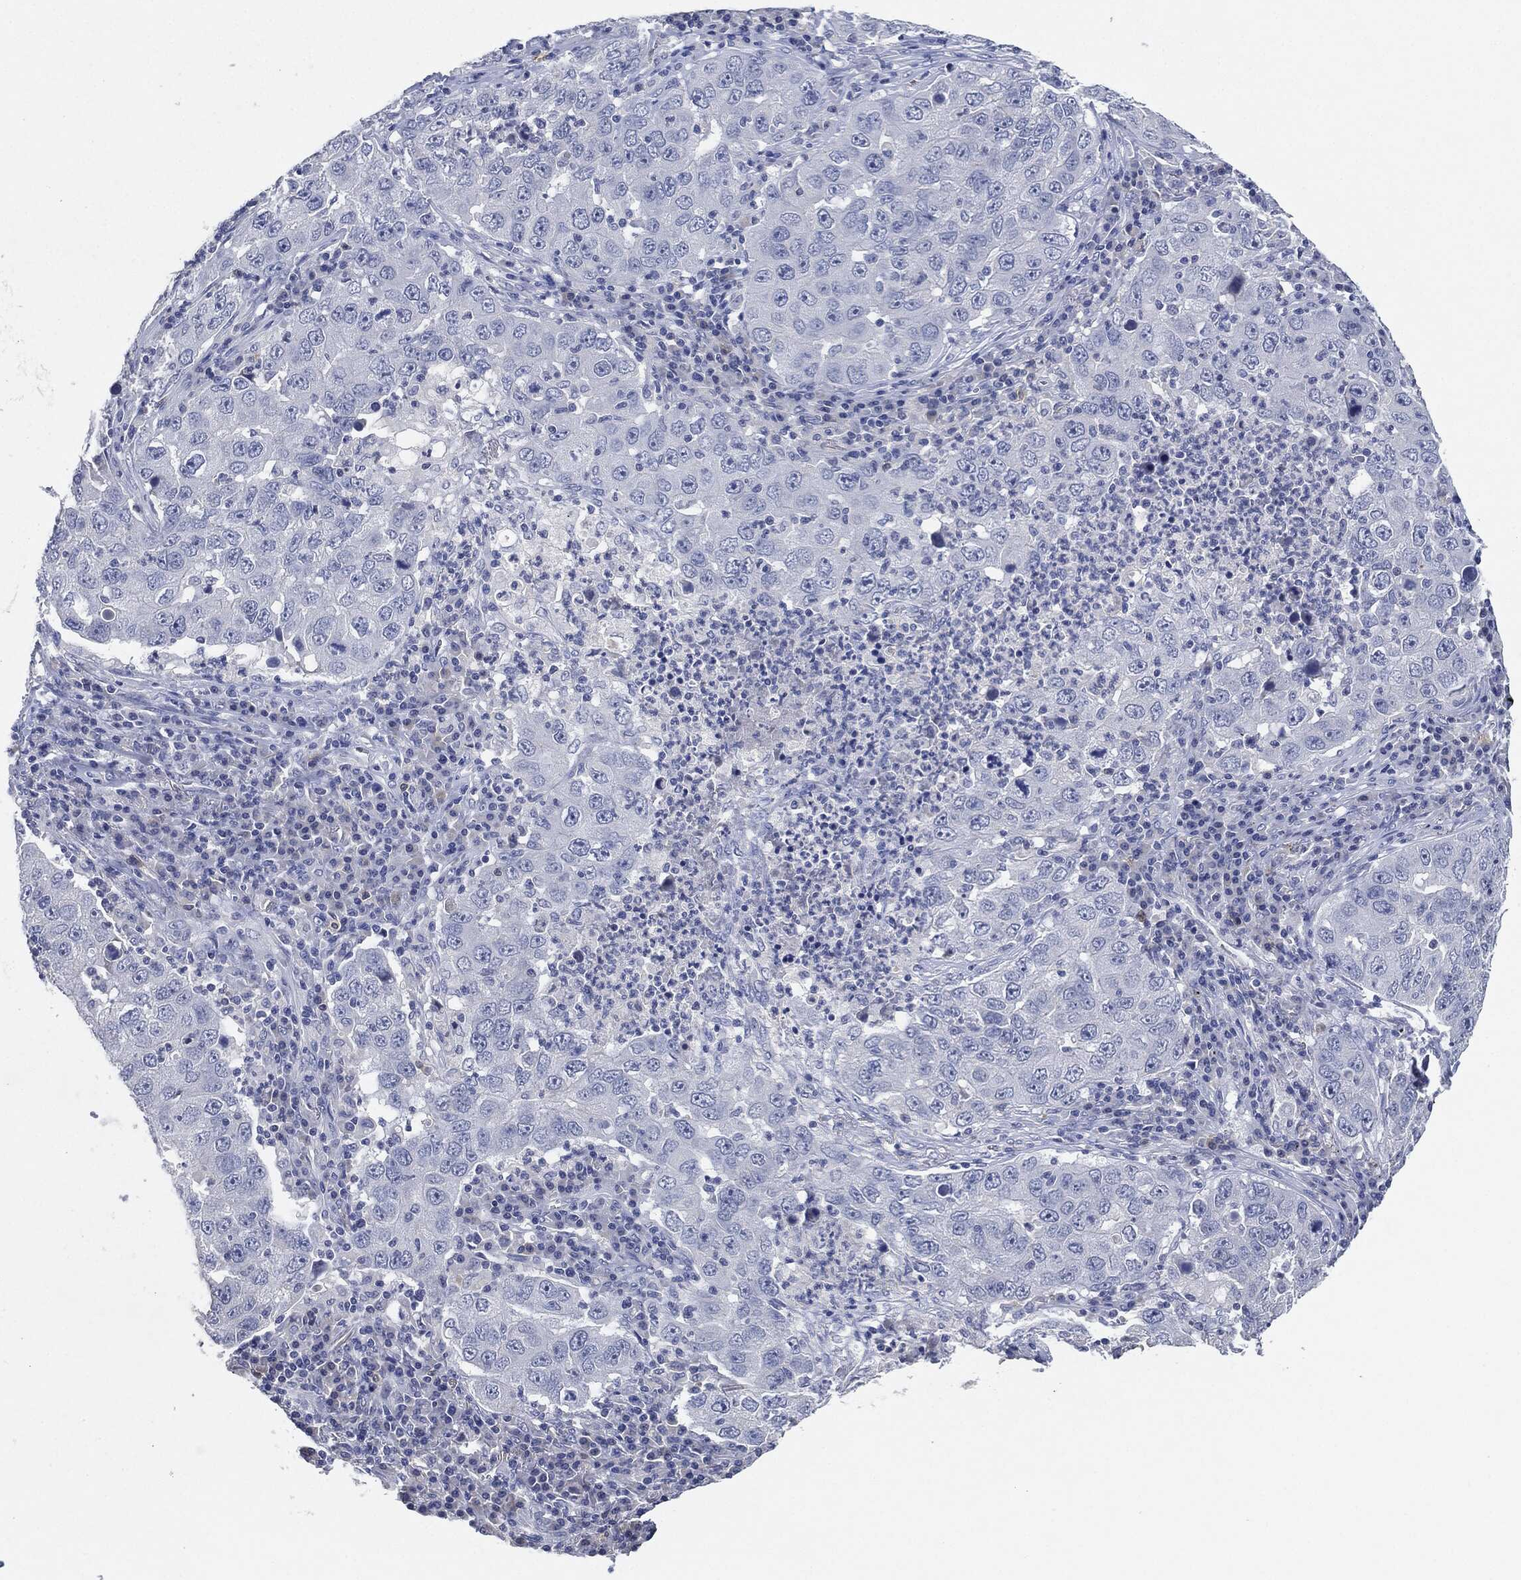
{"staining": {"intensity": "negative", "quantity": "none", "location": "none"}, "tissue": "lung cancer", "cell_type": "Tumor cells", "image_type": "cancer", "snomed": [{"axis": "morphology", "description": "Adenocarcinoma, NOS"}, {"axis": "topography", "description": "Lung"}], "caption": "Immunohistochemistry (IHC) of human lung cancer (adenocarcinoma) exhibits no positivity in tumor cells. The staining was performed using DAB to visualize the protein expression in brown, while the nuclei were stained in blue with hematoxylin (Magnification: 20x).", "gene": "NTRK1", "patient": {"sex": "male", "age": 73}}